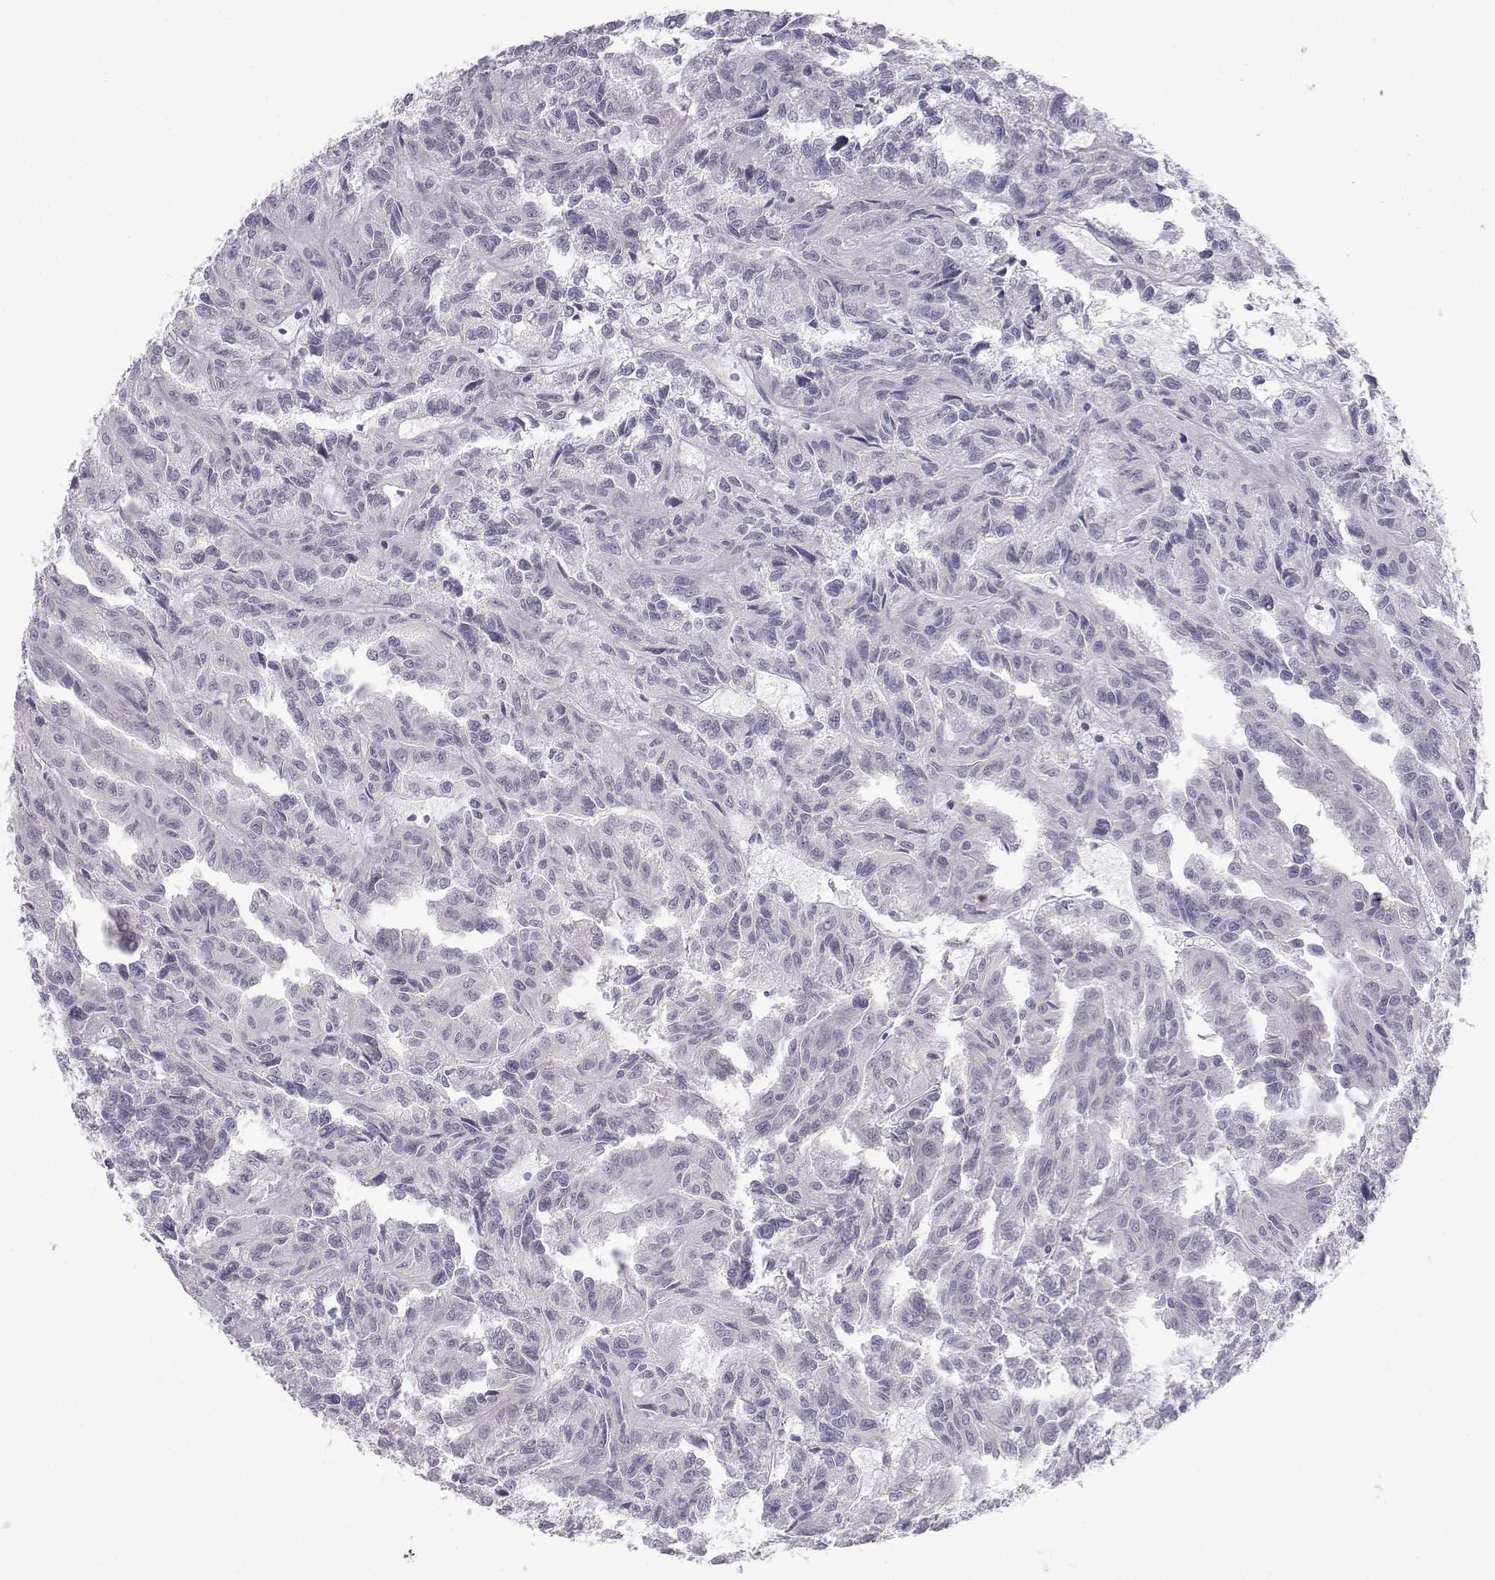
{"staining": {"intensity": "negative", "quantity": "none", "location": "none"}, "tissue": "renal cancer", "cell_type": "Tumor cells", "image_type": "cancer", "snomed": [{"axis": "morphology", "description": "Adenocarcinoma, NOS"}, {"axis": "topography", "description": "Kidney"}], "caption": "Image shows no significant protein positivity in tumor cells of renal cancer.", "gene": "MROH7", "patient": {"sex": "male", "age": 79}}